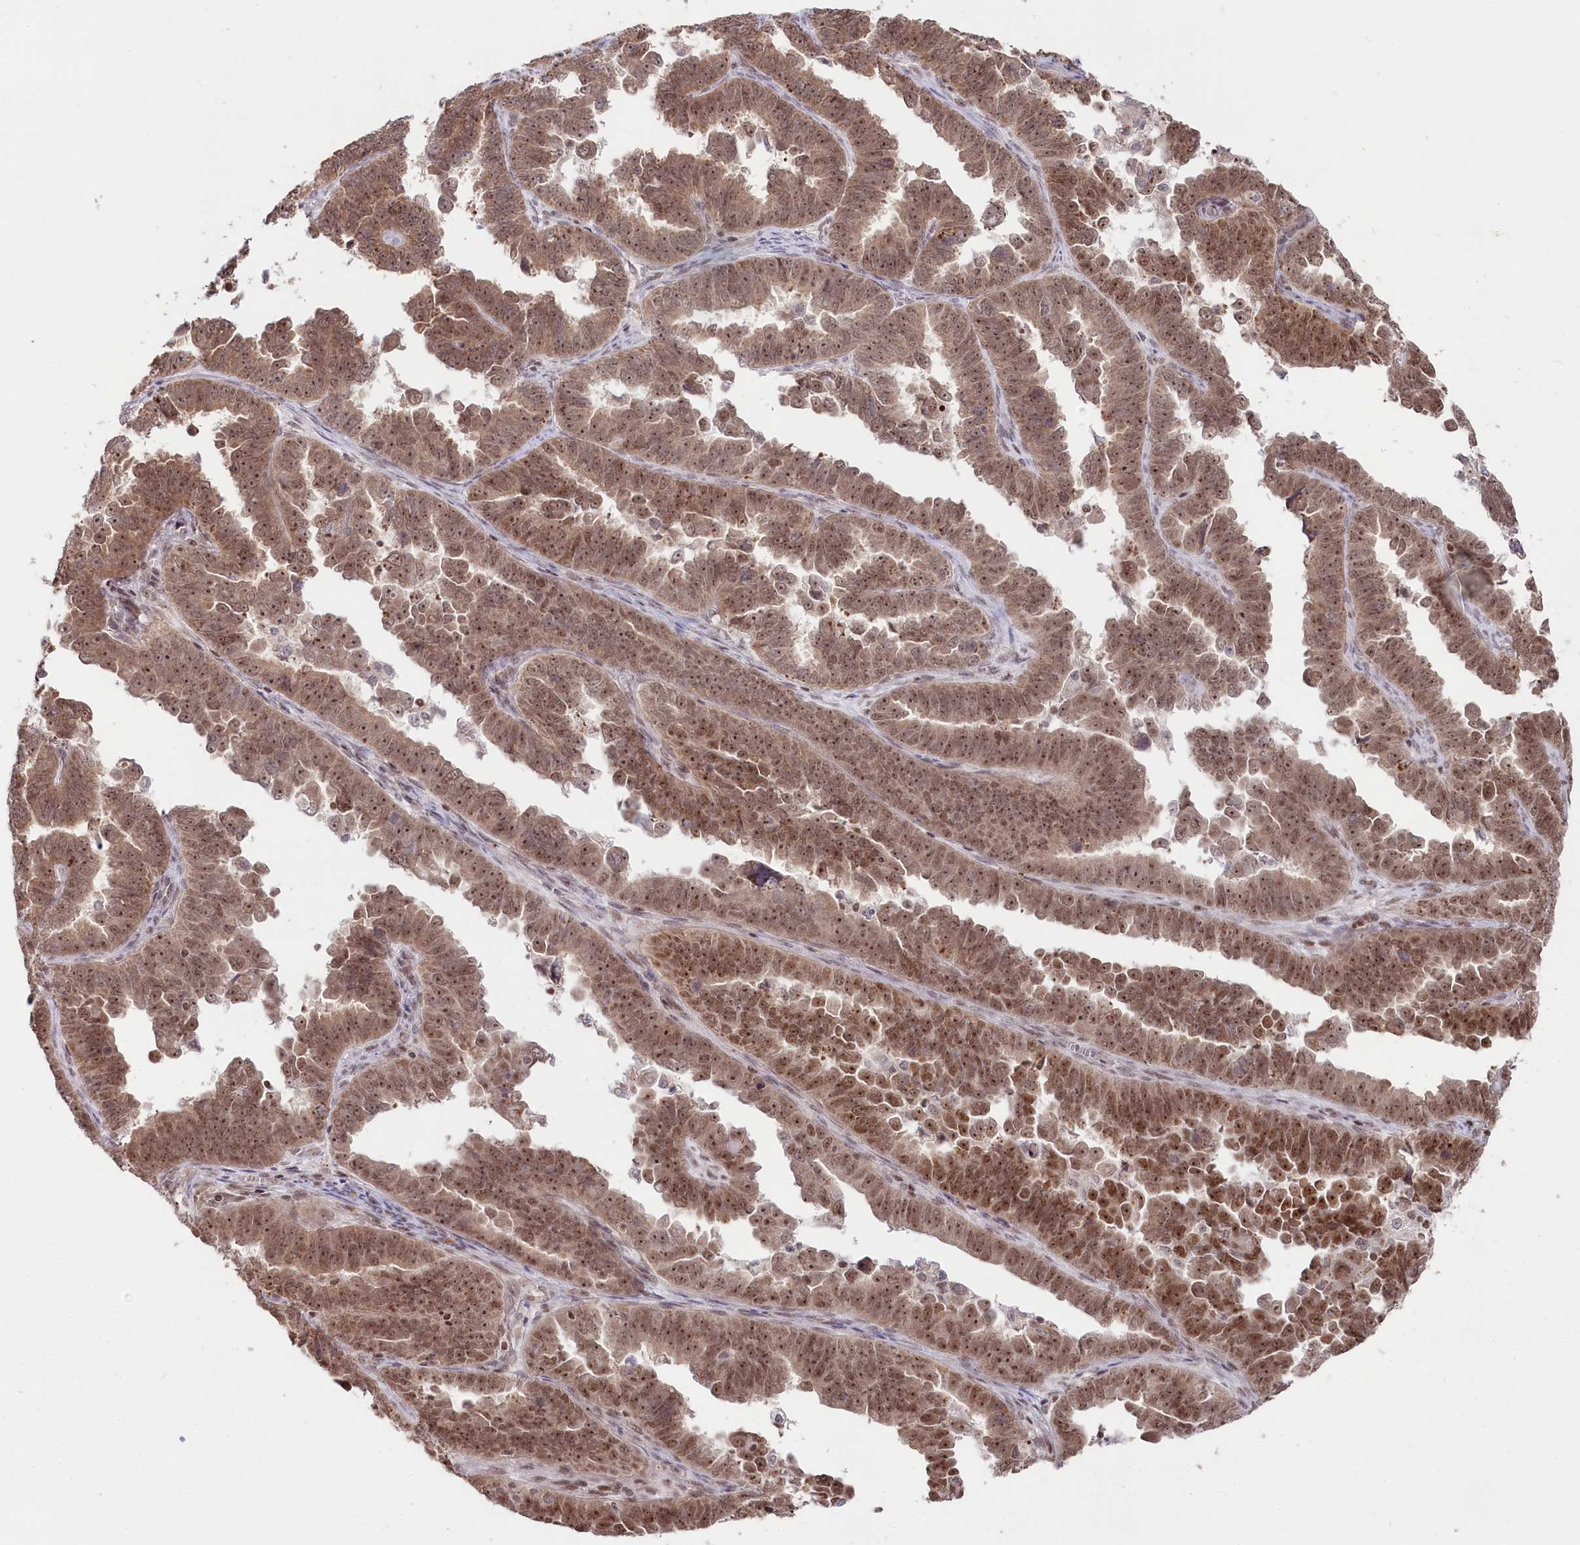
{"staining": {"intensity": "moderate", "quantity": ">75%", "location": "cytoplasmic/membranous,nuclear"}, "tissue": "endometrial cancer", "cell_type": "Tumor cells", "image_type": "cancer", "snomed": [{"axis": "morphology", "description": "Adenocarcinoma, NOS"}, {"axis": "topography", "description": "Endometrium"}], "caption": "DAB immunohistochemical staining of endometrial adenocarcinoma demonstrates moderate cytoplasmic/membranous and nuclear protein staining in approximately >75% of tumor cells.", "gene": "CGGBP1", "patient": {"sex": "female", "age": 75}}